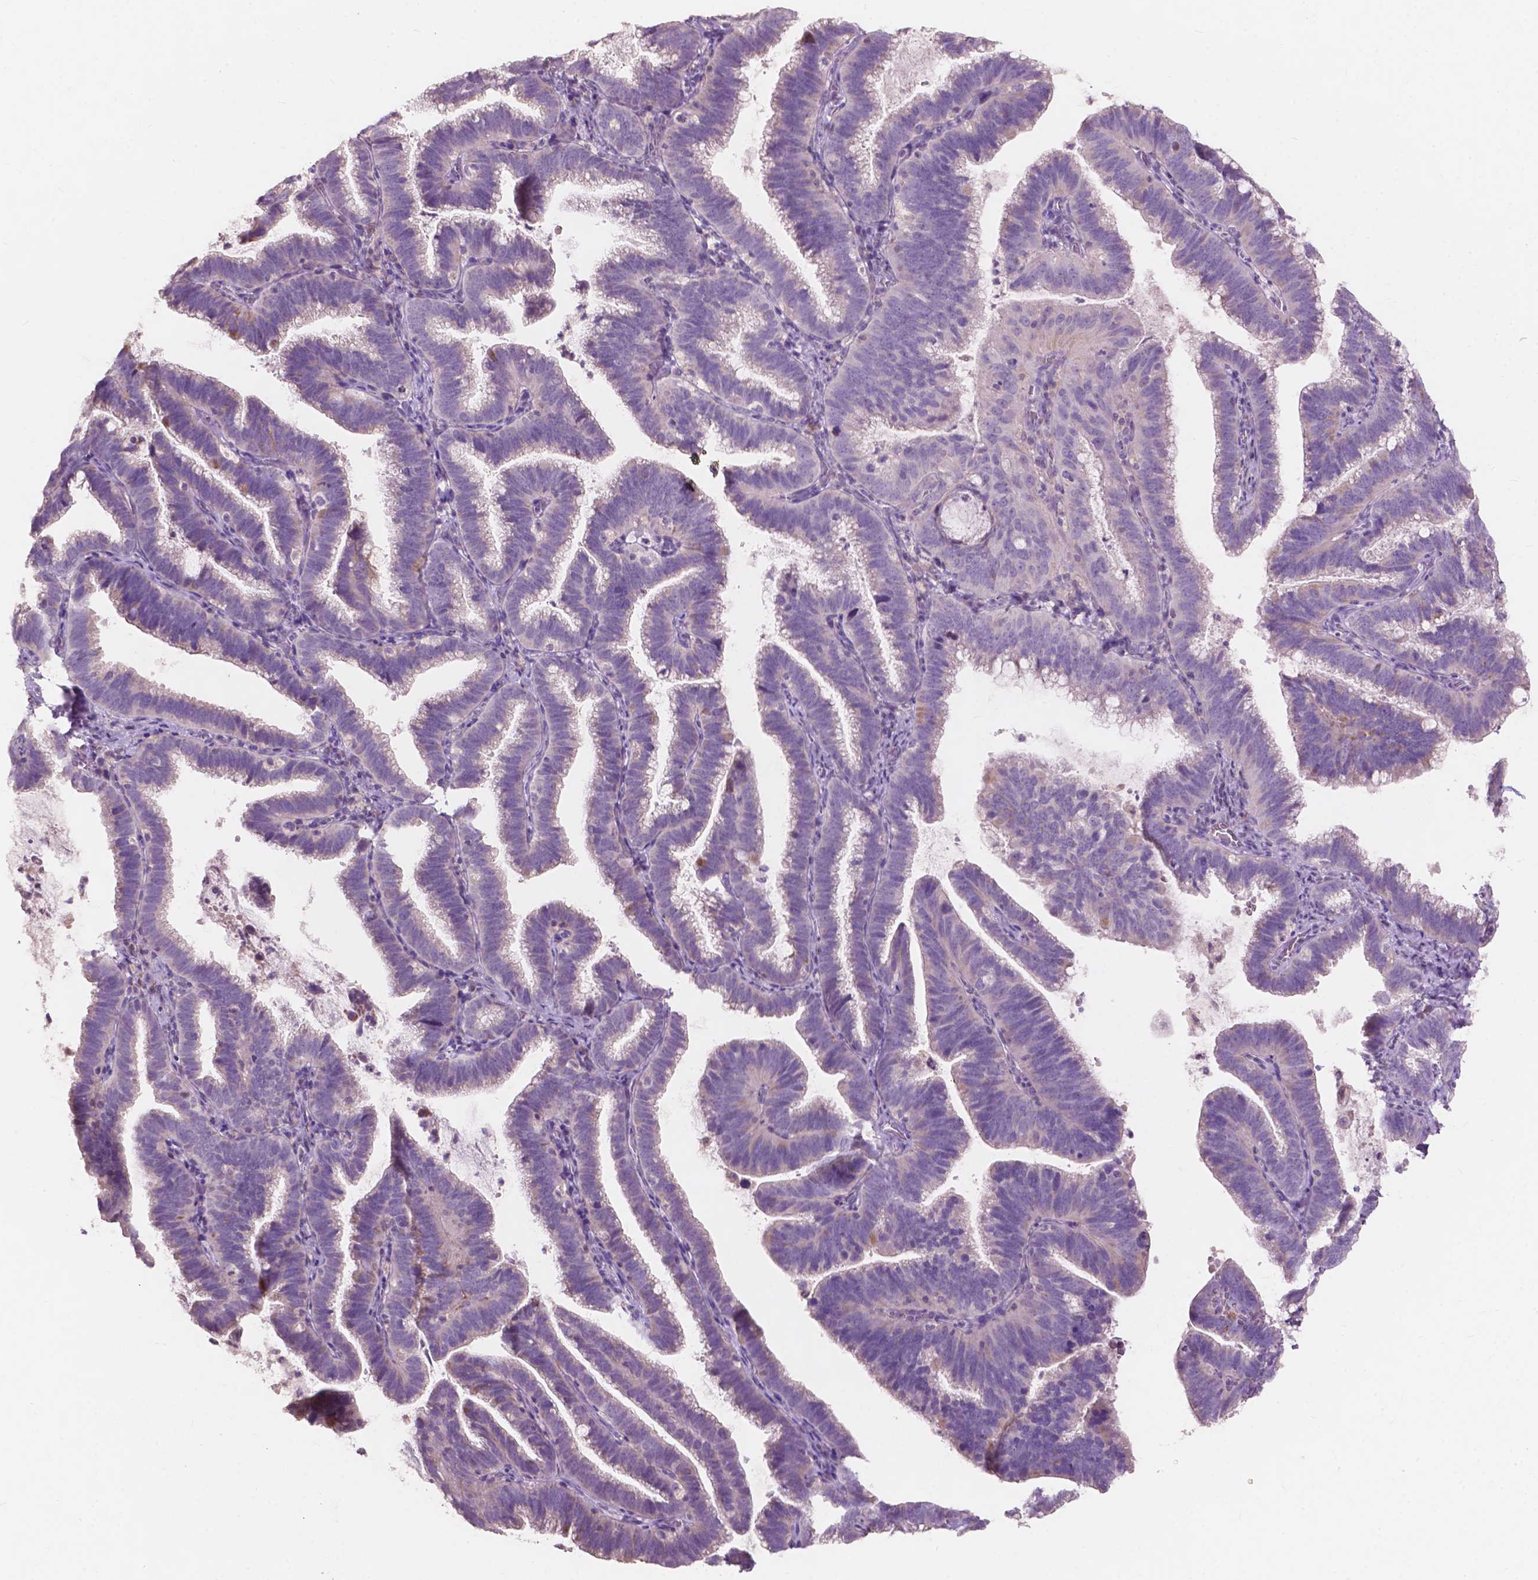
{"staining": {"intensity": "negative", "quantity": "none", "location": "none"}, "tissue": "cervical cancer", "cell_type": "Tumor cells", "image_type": "cancer", "snomed": [{"axis": "morphology", "description": "Adenocarcinoma, NOS"}, {"axis": "topography", "description": "Cervix"}], "caption": "This is an IHC histopathology image of cervical adenocarcinoma. There is no staining in tumor cells.", "gene": "NDUFS1", "patient": {"sex": "female", "age": 61}}